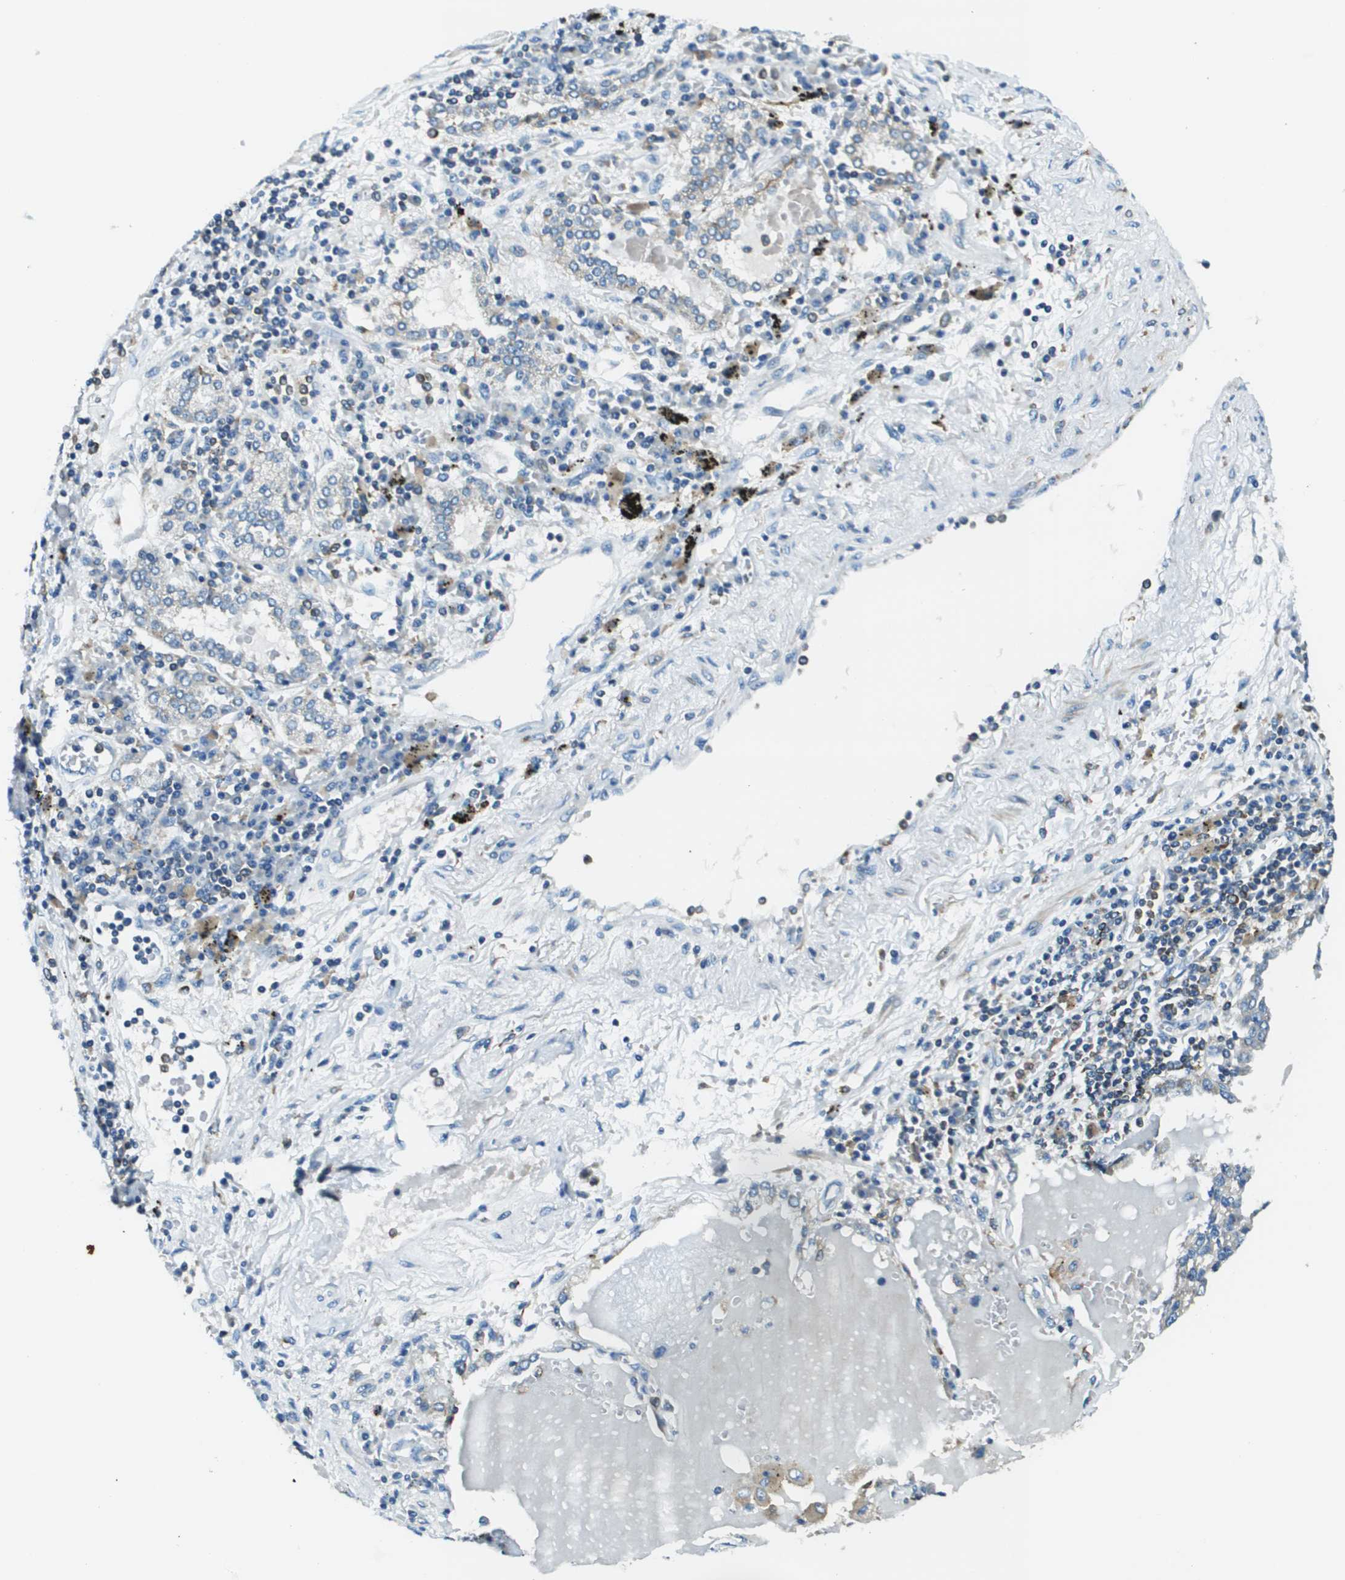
{"staining": {"intensity": "negative", "quantity": "none", "location": "none"}, "tissue": "lung cancer", "cell_type": "Tumor cells", "image_type": "cancer", "snomed": [{"axis": "morphology", "description": "Adenocarcinoma, NOS"}, {"axis": "topography", "description": "Lung"}], "caption": "The immunohistochemistry (IHC) image has no significant staining in tumor cells of lung adenocarcinoma tissue.", "gene": "CNPY3", "patient": {"sex": "male", "age": 49}}